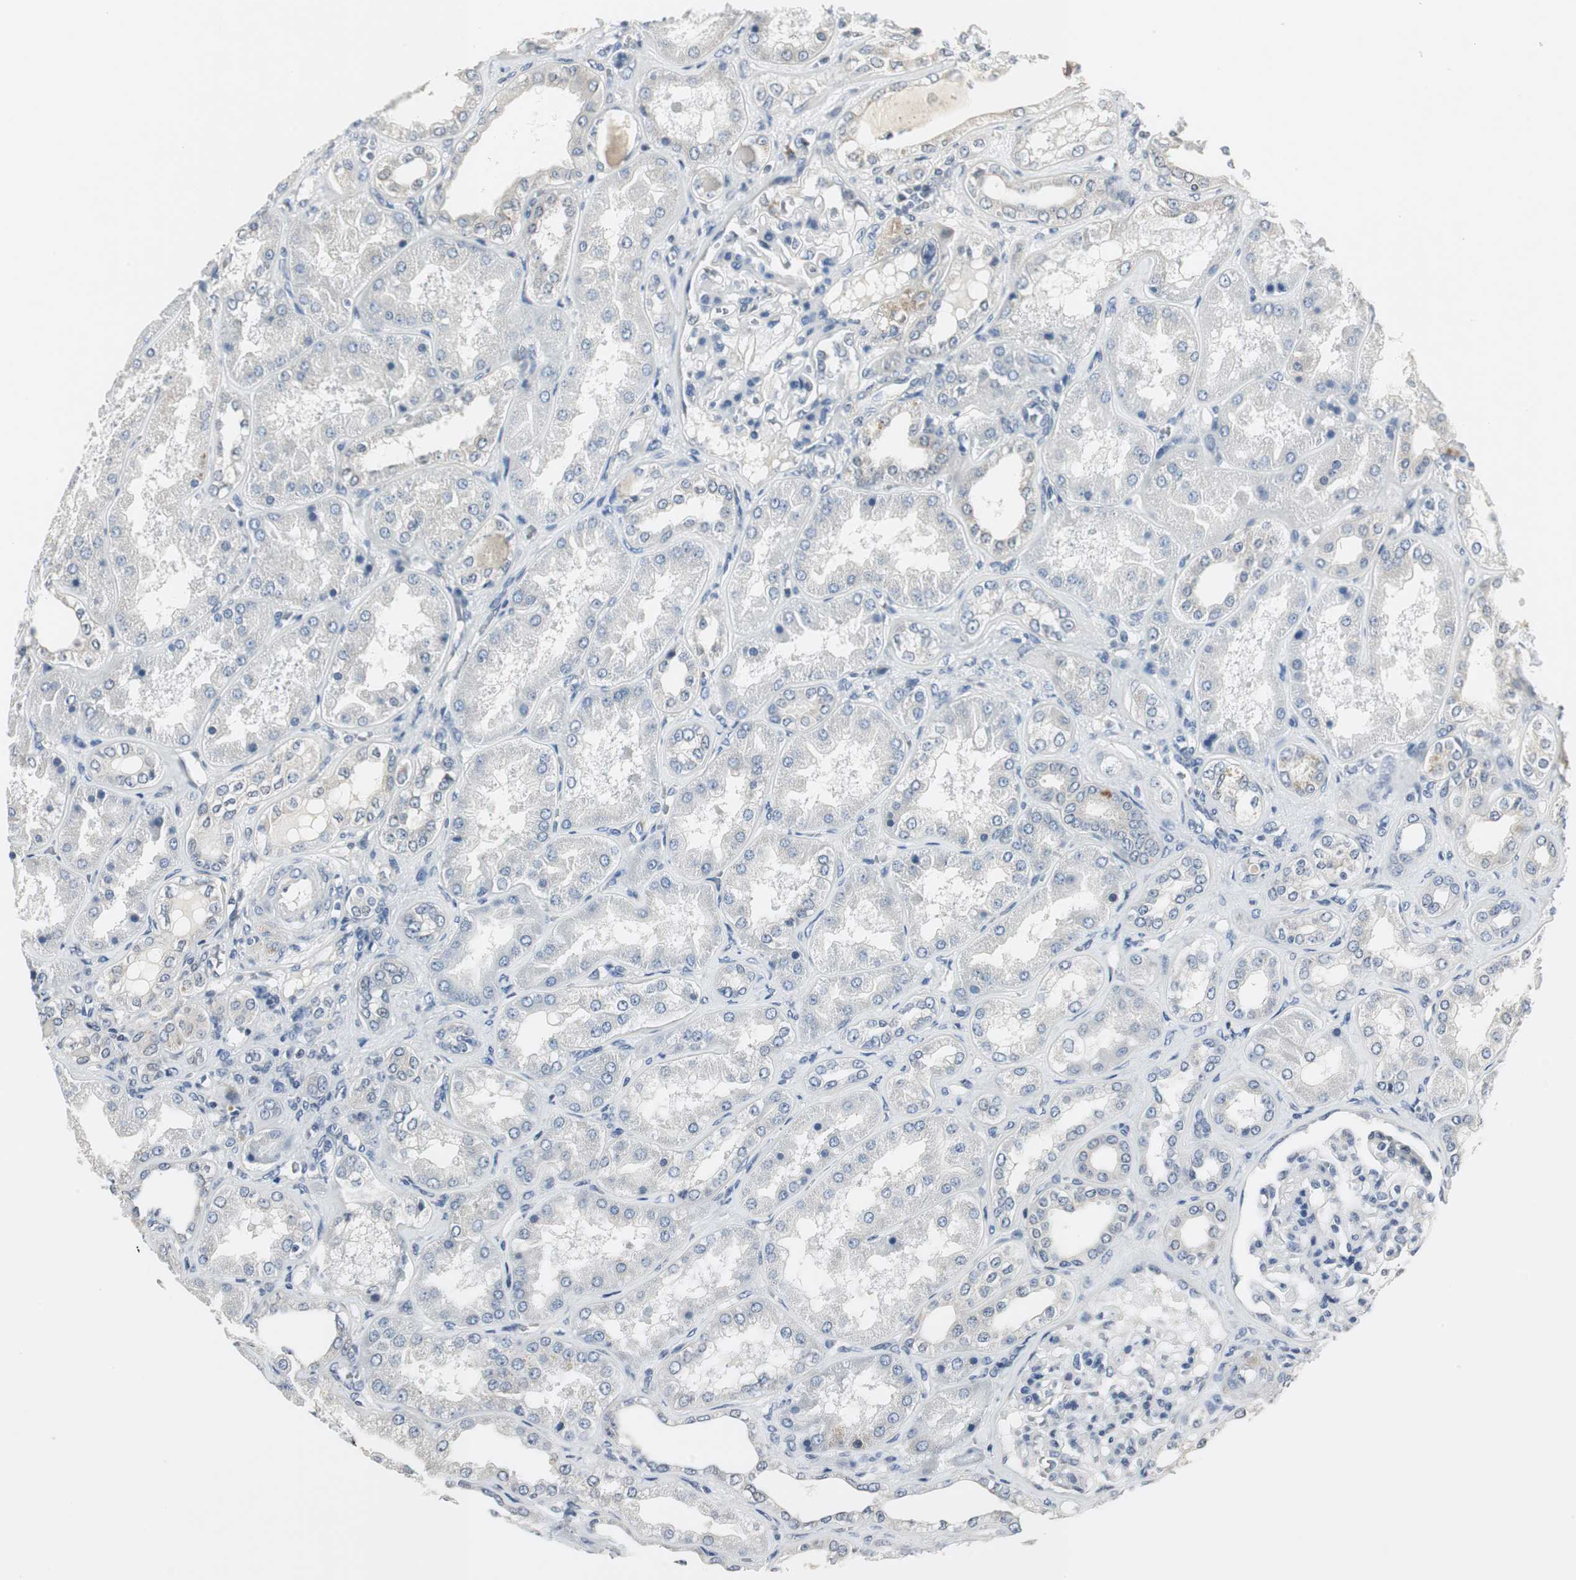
{"staining": {"intensity": "negative", "quantity": "none", "location": "none"}, "tissue": "kidney", "cell_type": "Cells in glomeruli", "image_type": "normal", "snomed": [{"axis": "morphology", "description": "Normal tissue, NOS"}, {"axis": "topography", "description": "Kidney"}], "caption": "The image shows no significant staining in cells in glomeruli of kidney. Brightfield microscopy of immunohistochemistry (IHC) stained with DAB (3,3'-diaminobenzidine) (brown) and hematoxylin (blue), captured at high magnification.", "gene": "CCT5", "patient": {"sex": "female", "age": 56}}